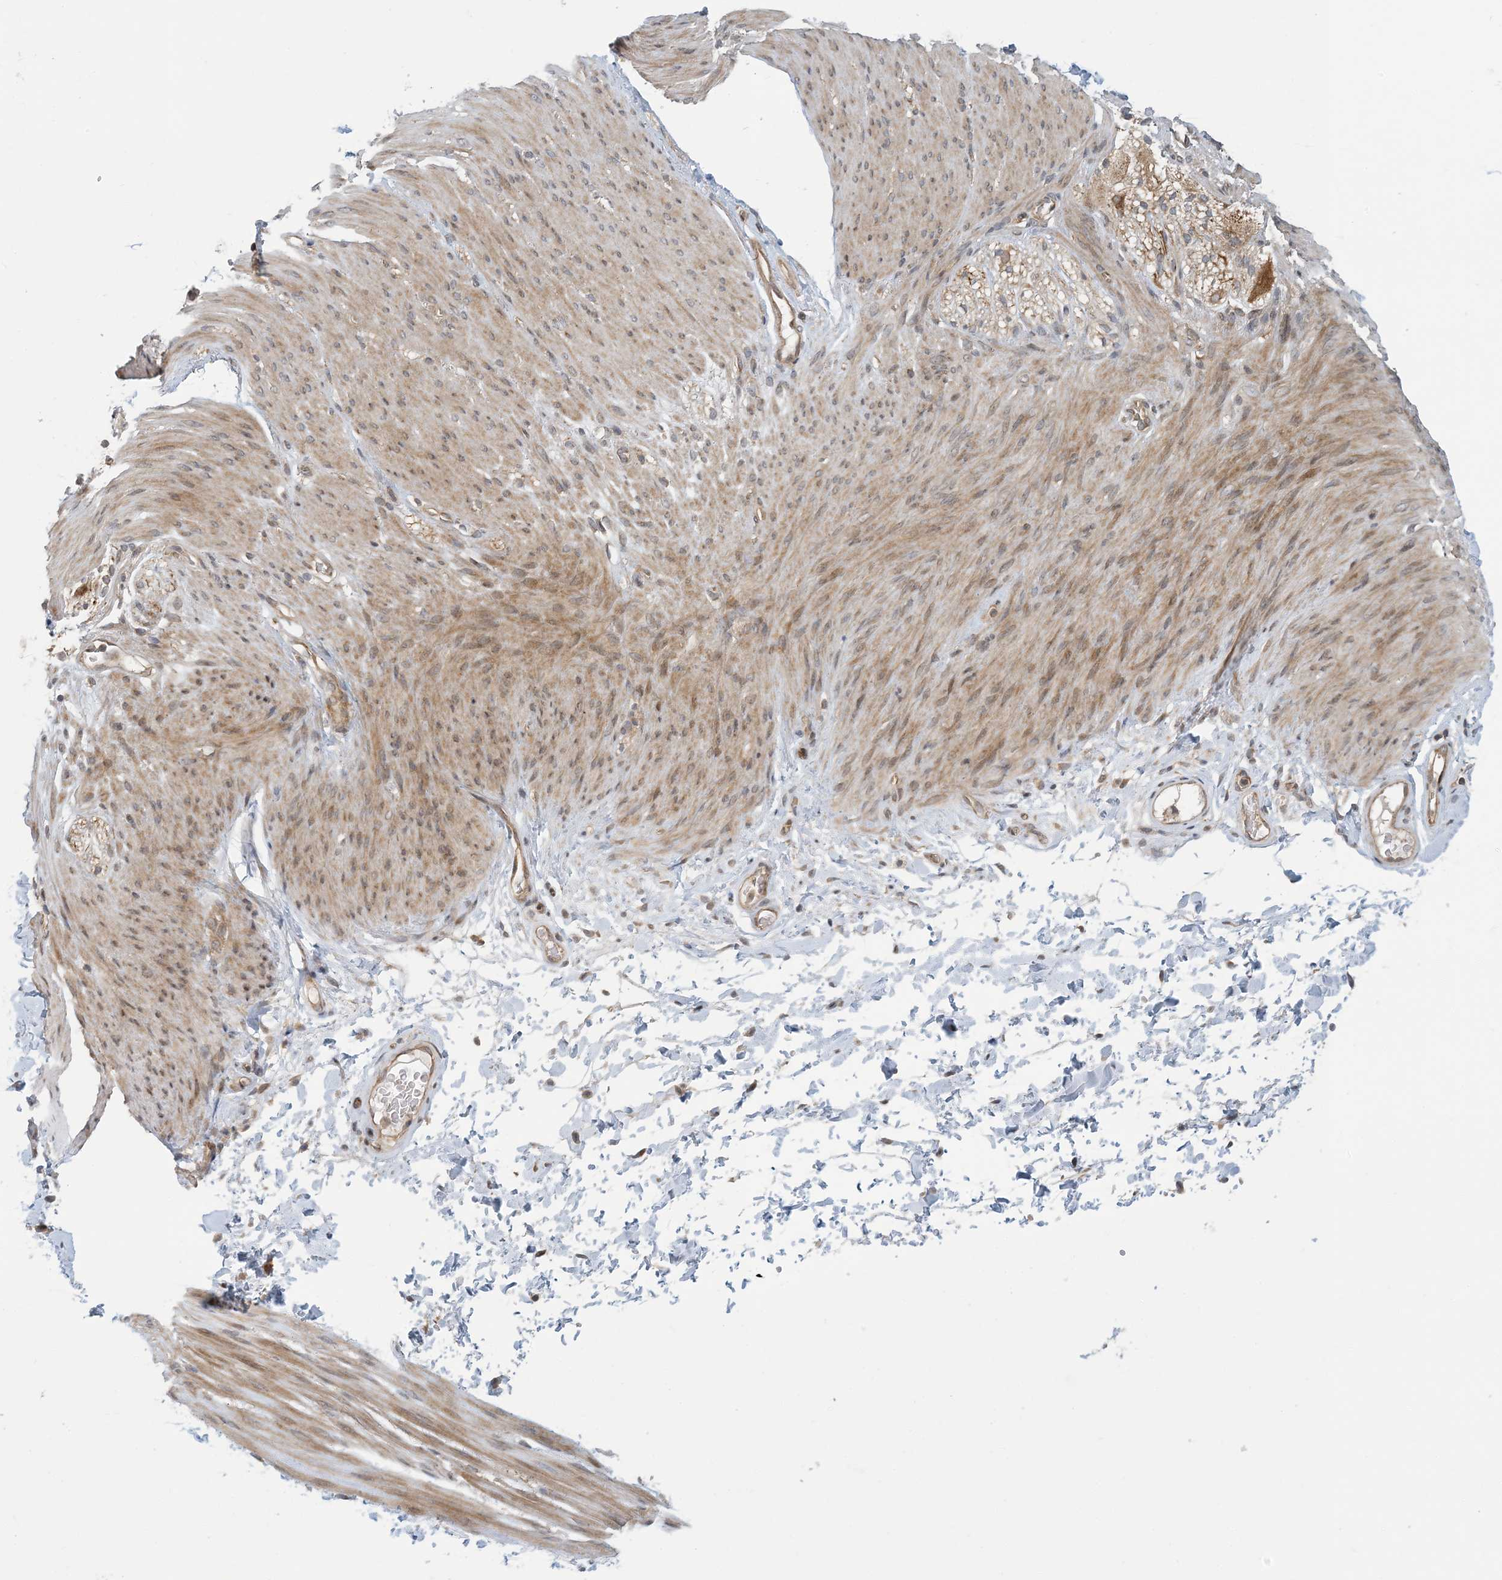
{"staining": {"intensity": "negative", "quantity": "none", "location": "none"}, "tissue": "adipose tissue", "cell_type": "Adipocytes", "image_type": "normal", "snomed": [{"axis": "morphology", "description": "Normal tissue, NOS"}, {"axis": "topography", "description": "Colon"}, {"axis": "topography", "description": "Peripheral nerve tissue"}], "caption": "DAB immunohistochemical staining of unremarkable adipose tissue demonstrates no significant positivity in adipocytes.", "gene": "ATP13A2", "patient": {"sex": "female", "age": 61}}